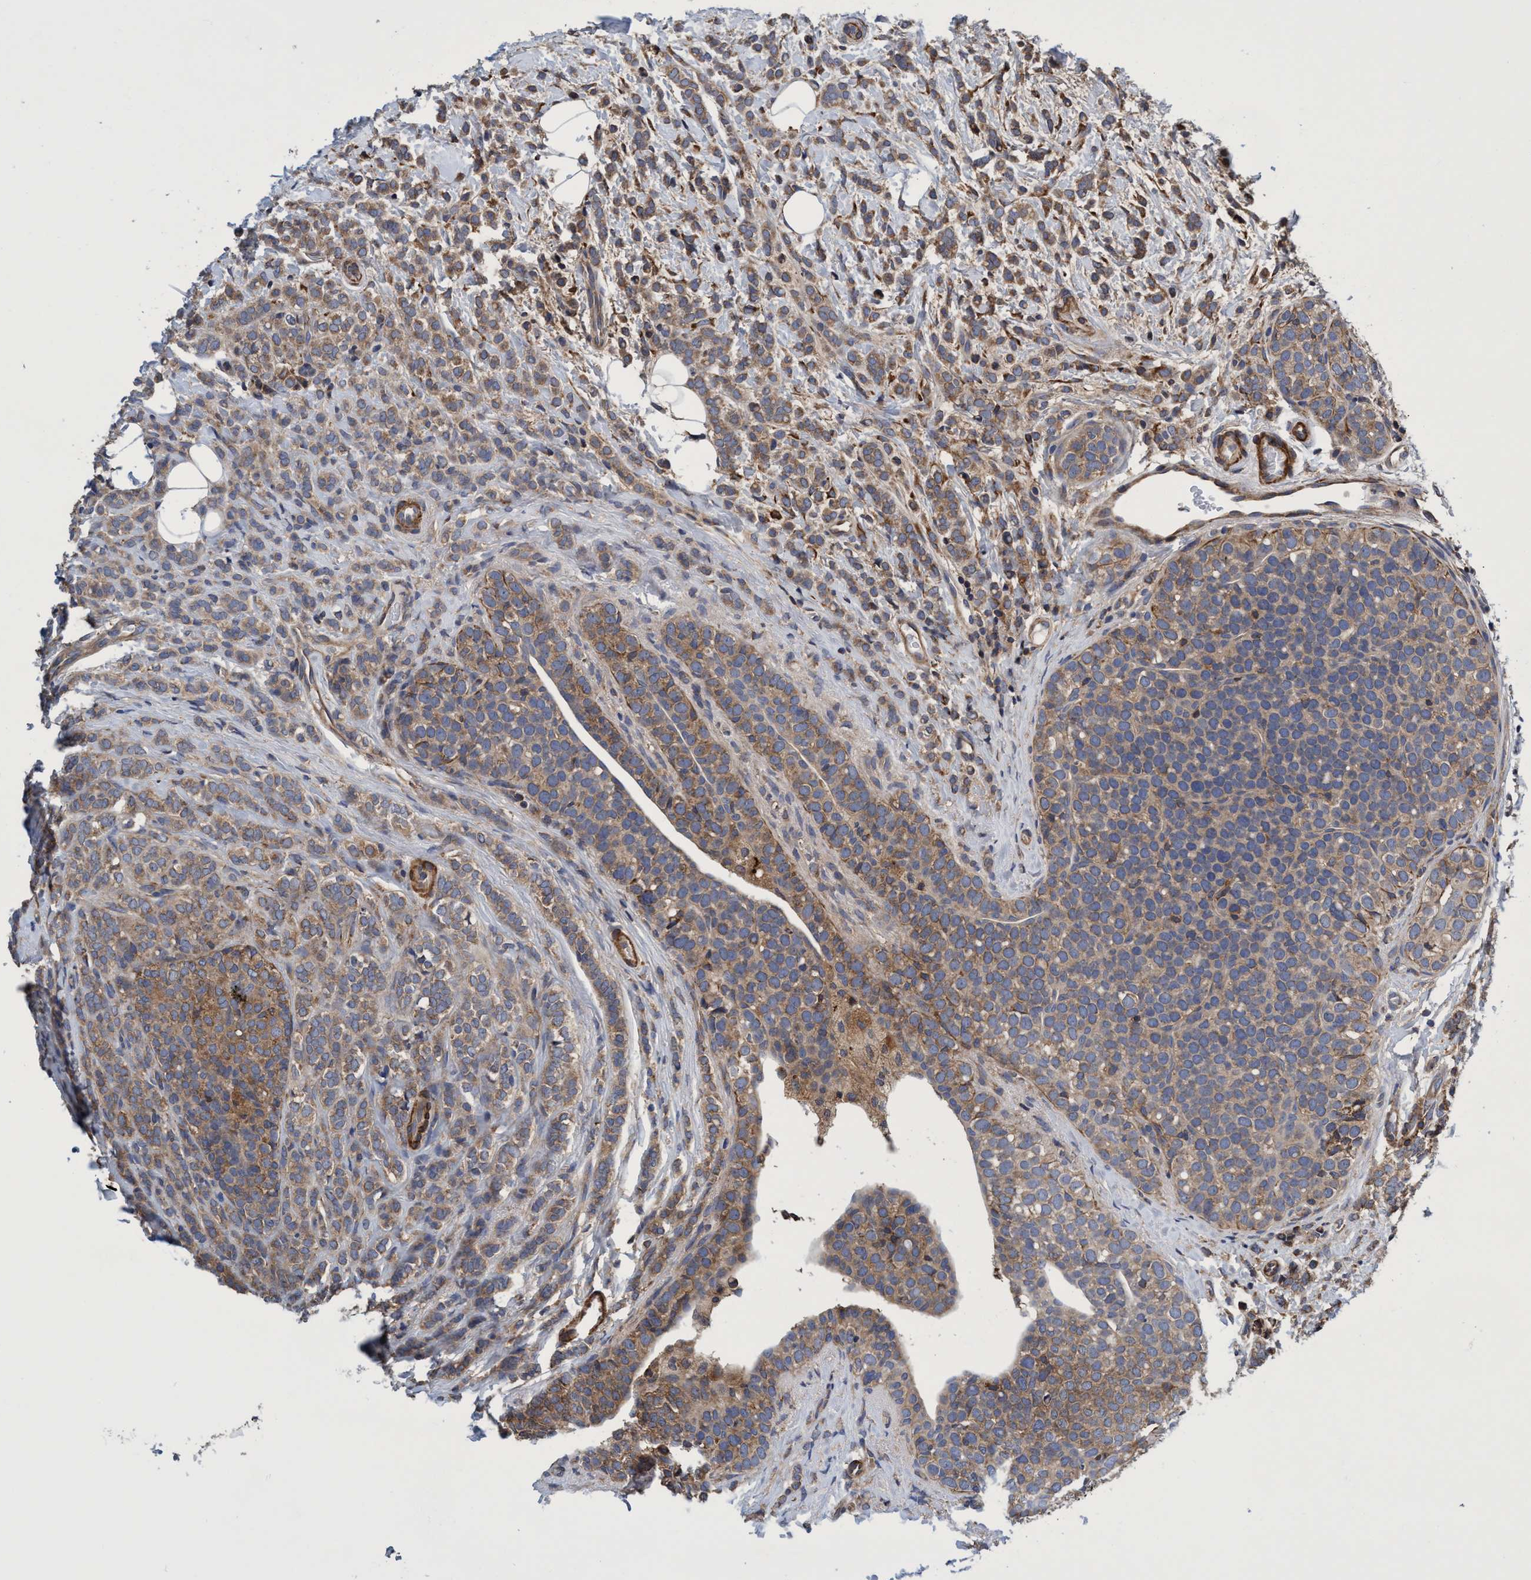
{"staining": {"intensity": "moderate", "quantity": ">75%", "location": "cytoplasmic/membranous"}, "tissue": "breast cancer", "cell_type": "Tumor cells", "image_type": "cancer", "snomed": [{"axis": "morphology", "description": "Lobular carcinoma"}, {"axis": "topography", "description": "Breast"}], "caption": "The histopathology image exhibits immunohistochemical staining of breast cancer (lobular carcinoma). There is moderate cytoplasmic/membranous expression is present in approximately >75% of tumor cells.", "gene": "CALCOCO2", "patient": {"sex": "female", "age": 50}}